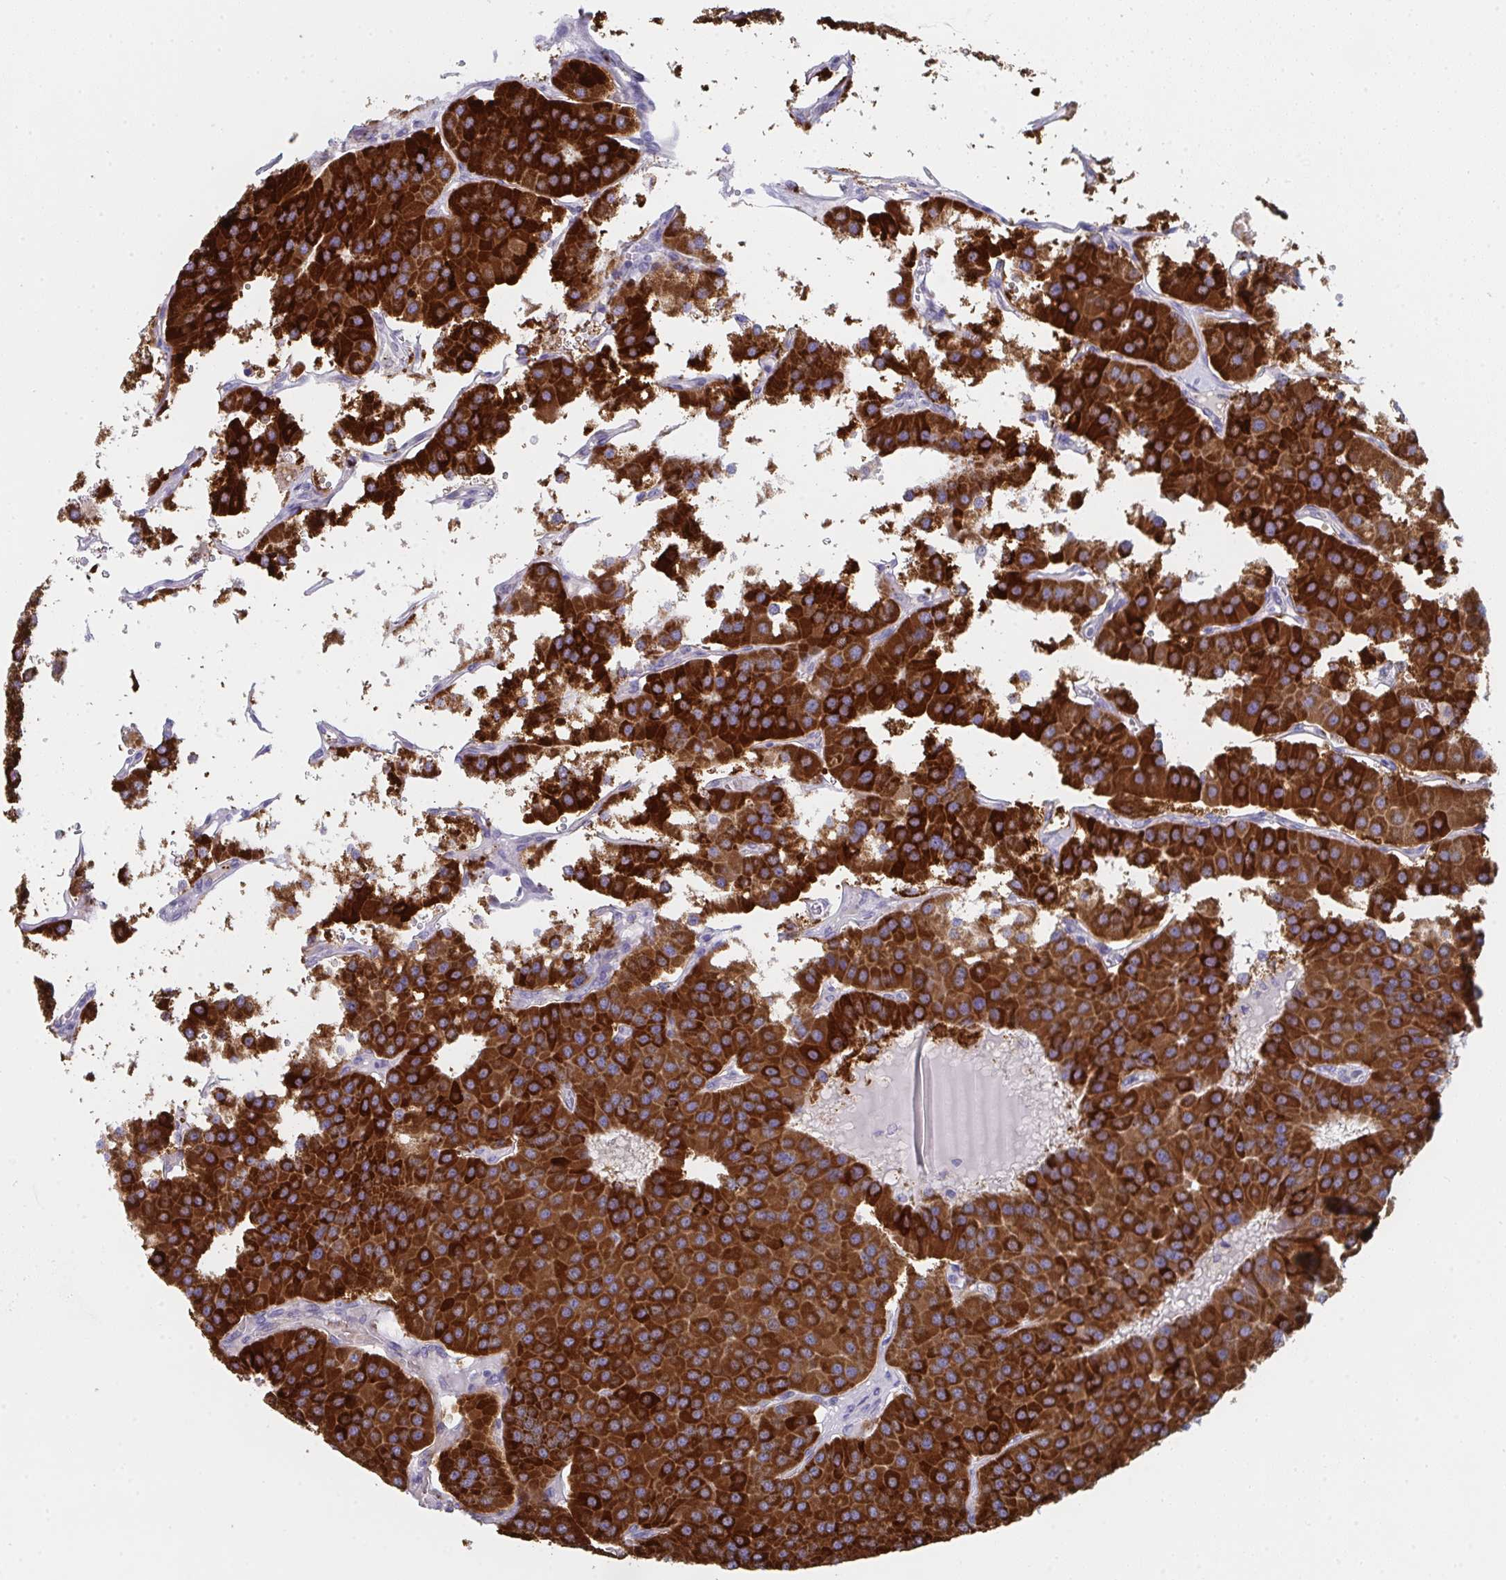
{"staining": {"intensity": "strong", "quantity": ">75%", "location": "cytoplasmic/membranous"}, "tissue": "parathyroid gland", "cell_type": "Glandular cells", "image_type": "normal", "snomed": [{"axis": "morphology", "description": "Normal tissue, NOS"}, {"axis": "morphology", "description": "Adenoma, NOS"}, {"axis": "topography", "description": "Parathyroid gland"}], "caption": "The photomicrograph exhibits a brown stain indicating the presence of a protein in the cytoplasmic/membranous of glandular cells in parathyroid gland. The staining was performed using DAB to visualize the protein expression in brown, while the nuclei were stained in blue with hematoxylin (Magnification: 20x).", "gene": "VWDE", "patient": {"sex": "female", "age": 86}}